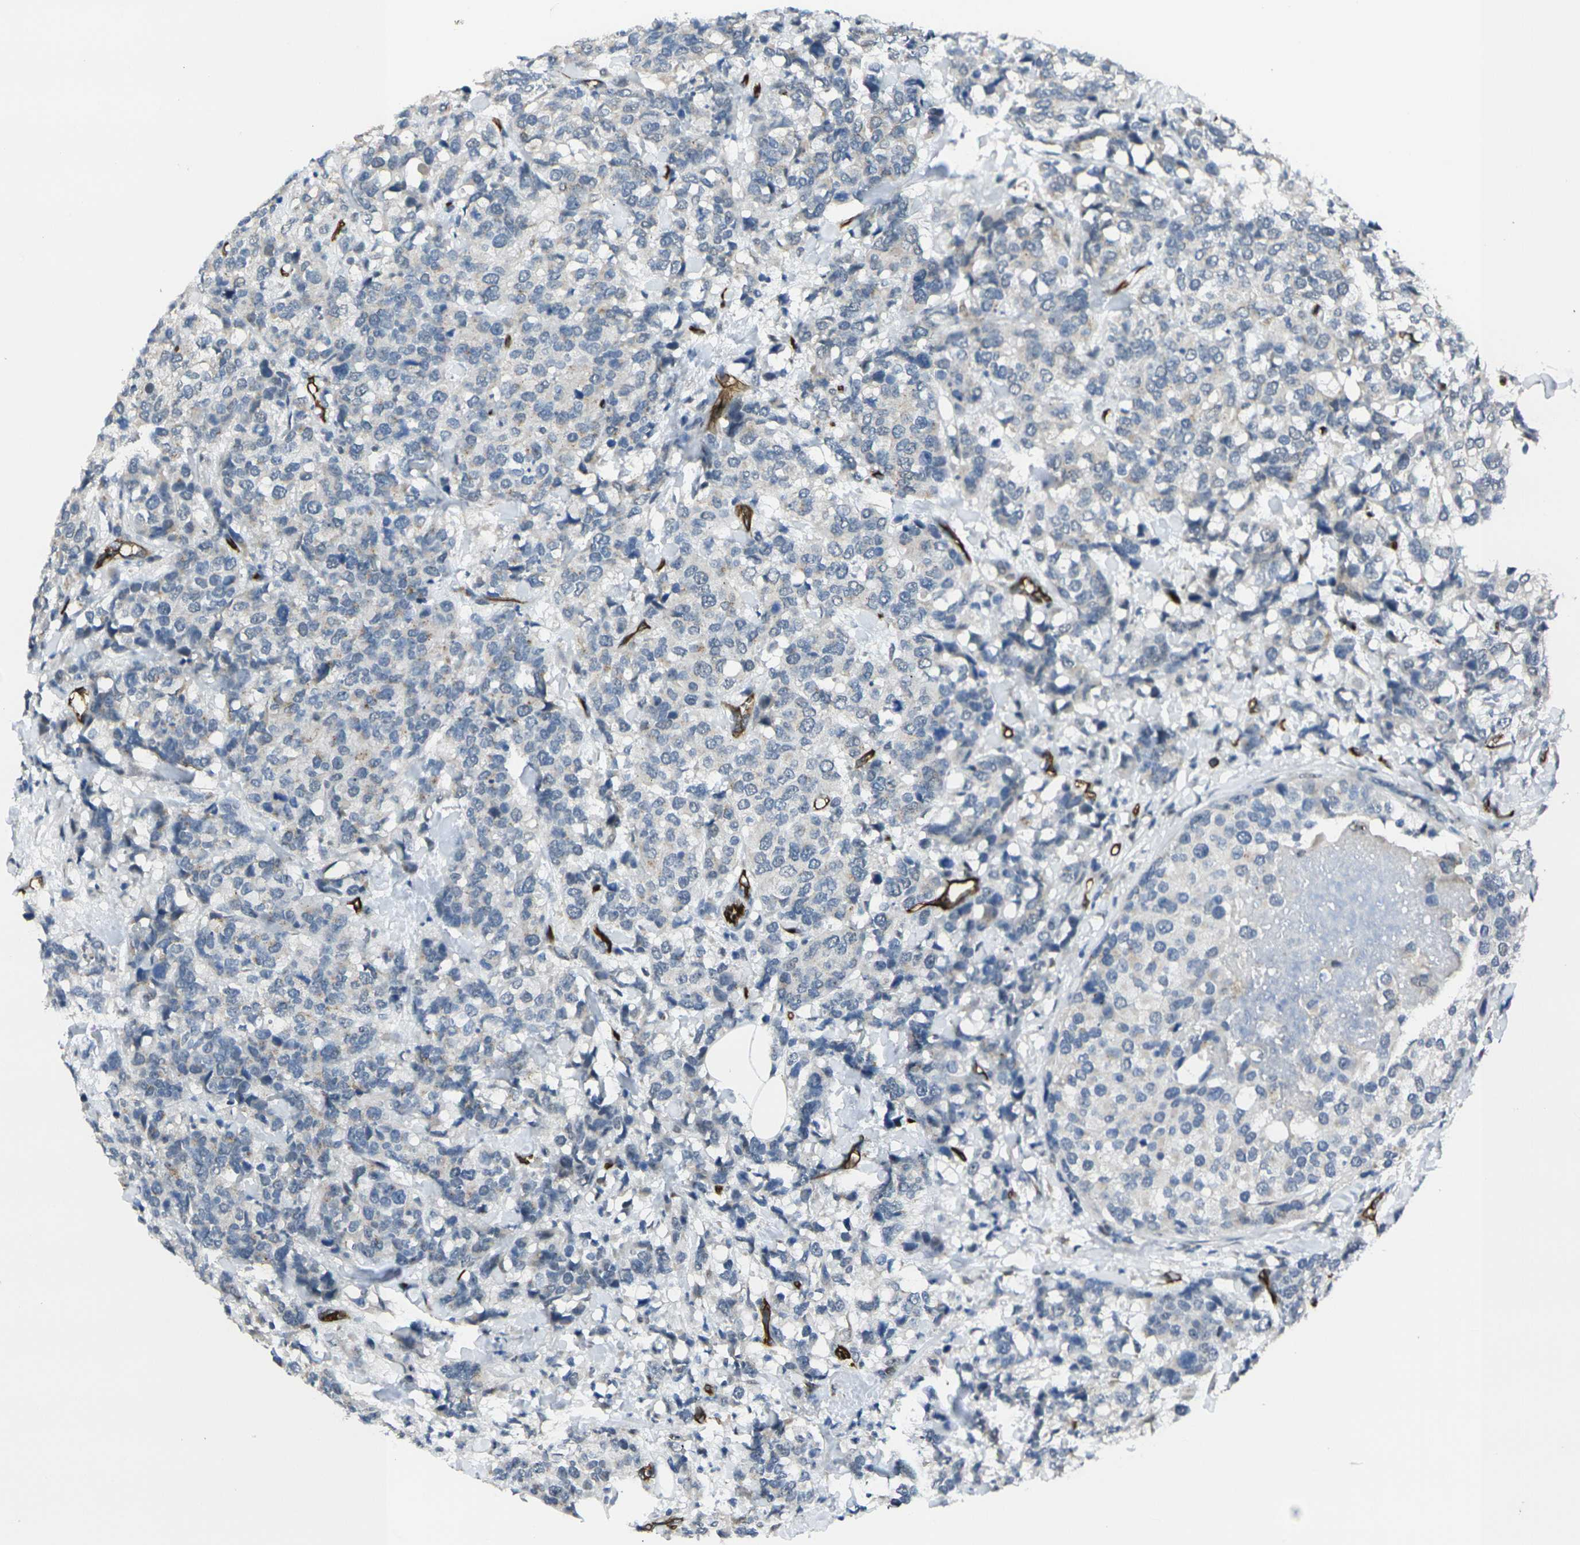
{"staining": {"intensity": "negative", "quantity": "none", "location": "none"}, "tissue": "breast cancer", "cell_type": "Tumor cells", "image_type": "cancer", "snomed": [{"axis": "morphology", "description": "Lobular carcinoma"}, {"axis": "topography", "description": "Breast"}], "caption": "Tumor cells show no significant protein staining in breast lobular carcinoma. (IHC, brightfield microscopy, high magnification).", "gene": "HSPA12B", "patient": {"sex": "female", "age": 59}}